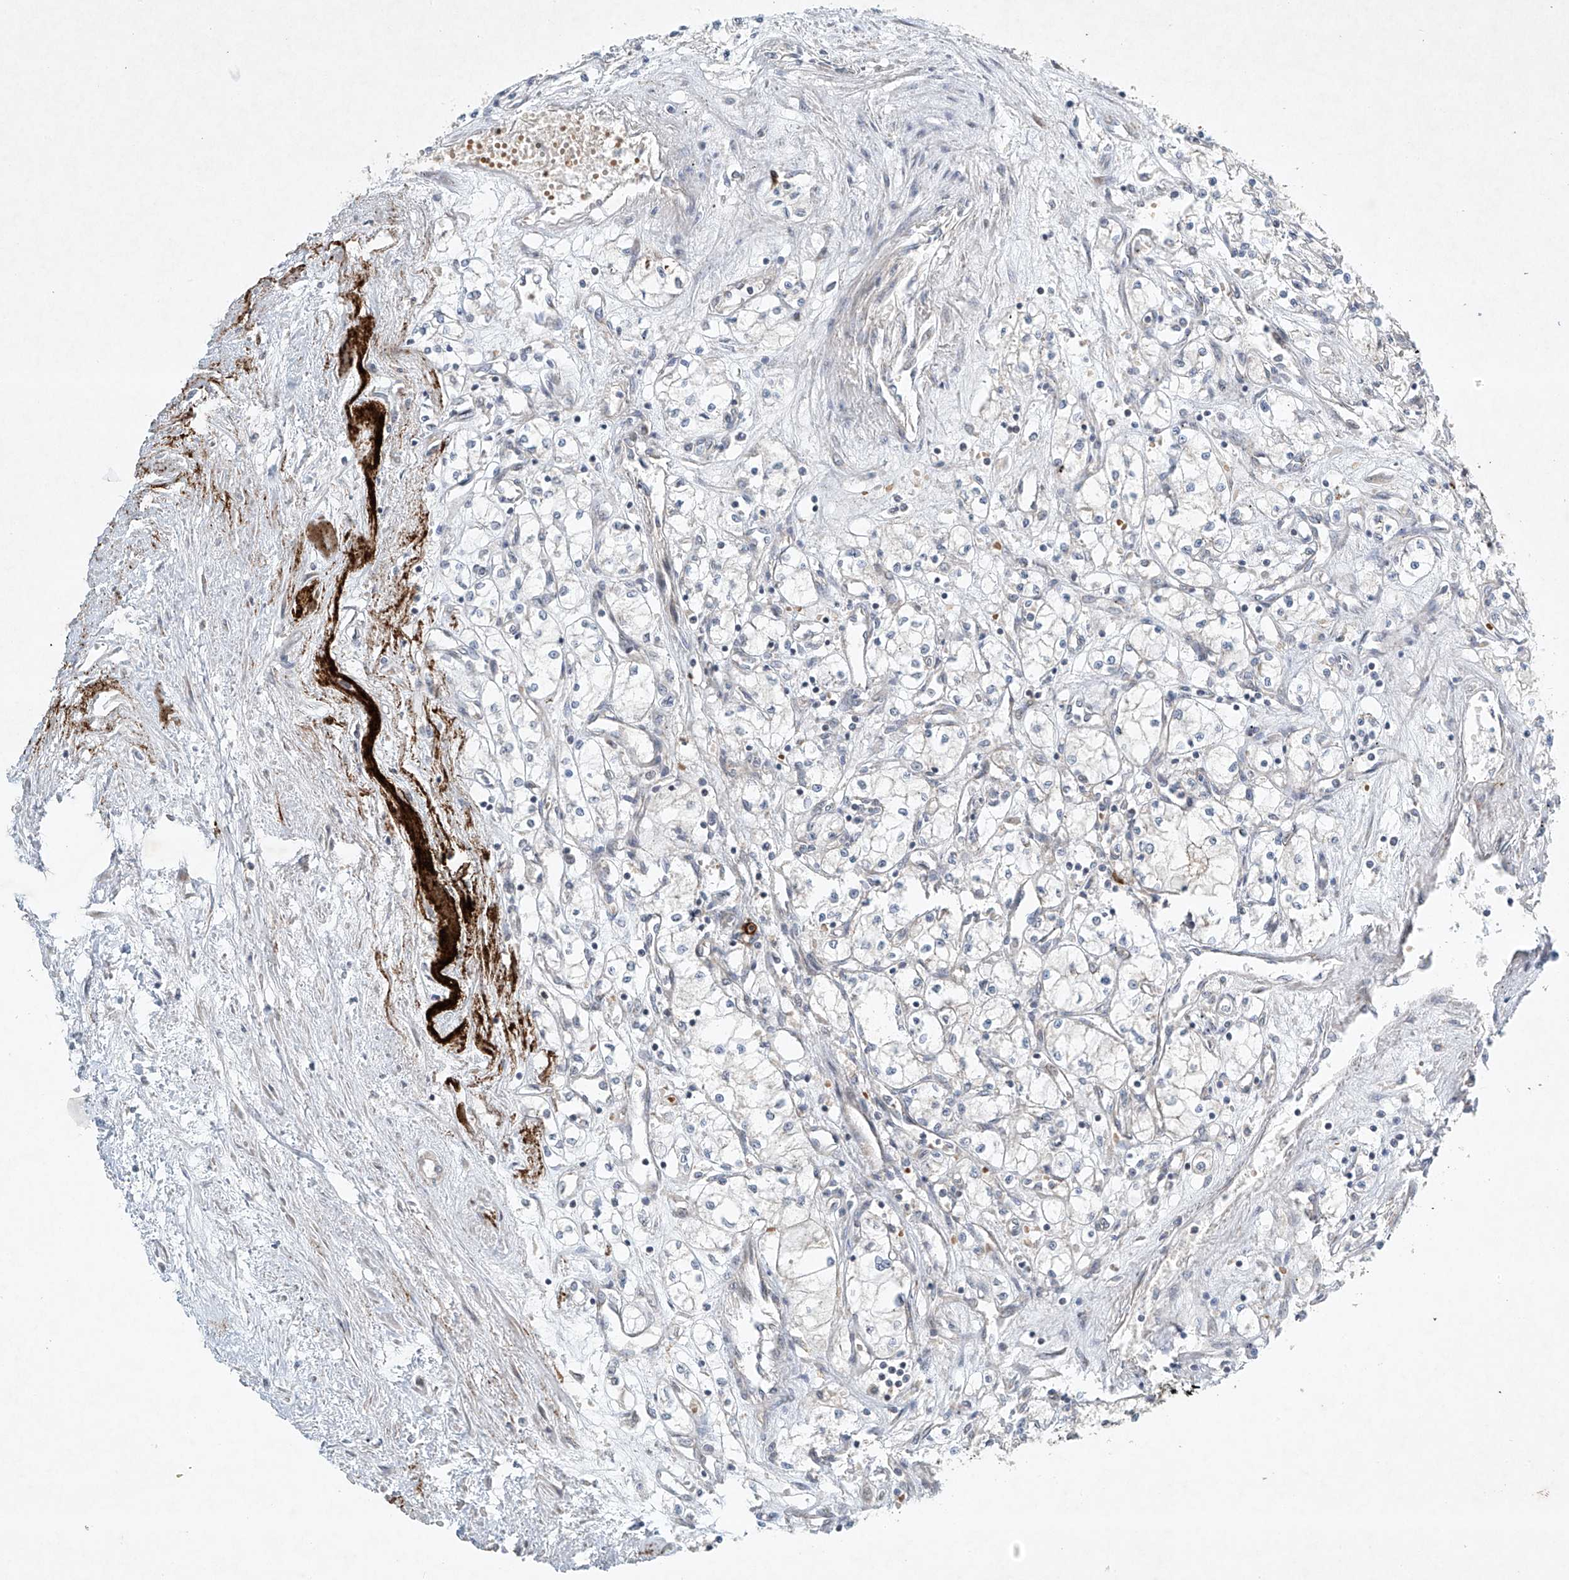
{"staining": {"intensity": "negative", "quantity": "none", "location": "none"}, "tissue": "renal cancer", "cell_type": "Tumor cells", "image_type": "cancer", "snomed": [{"axis": "morphology", "description": "Adenocarcinoma, NOS"}, {"axis": "topography", "description": "Kidney"}], "caption": "A micrograph of human adenocarcinoma (renal) is negative for staining in tumor cells.", "gene": "TJAP1", "patient": {"sex": "male", "age": 59}}